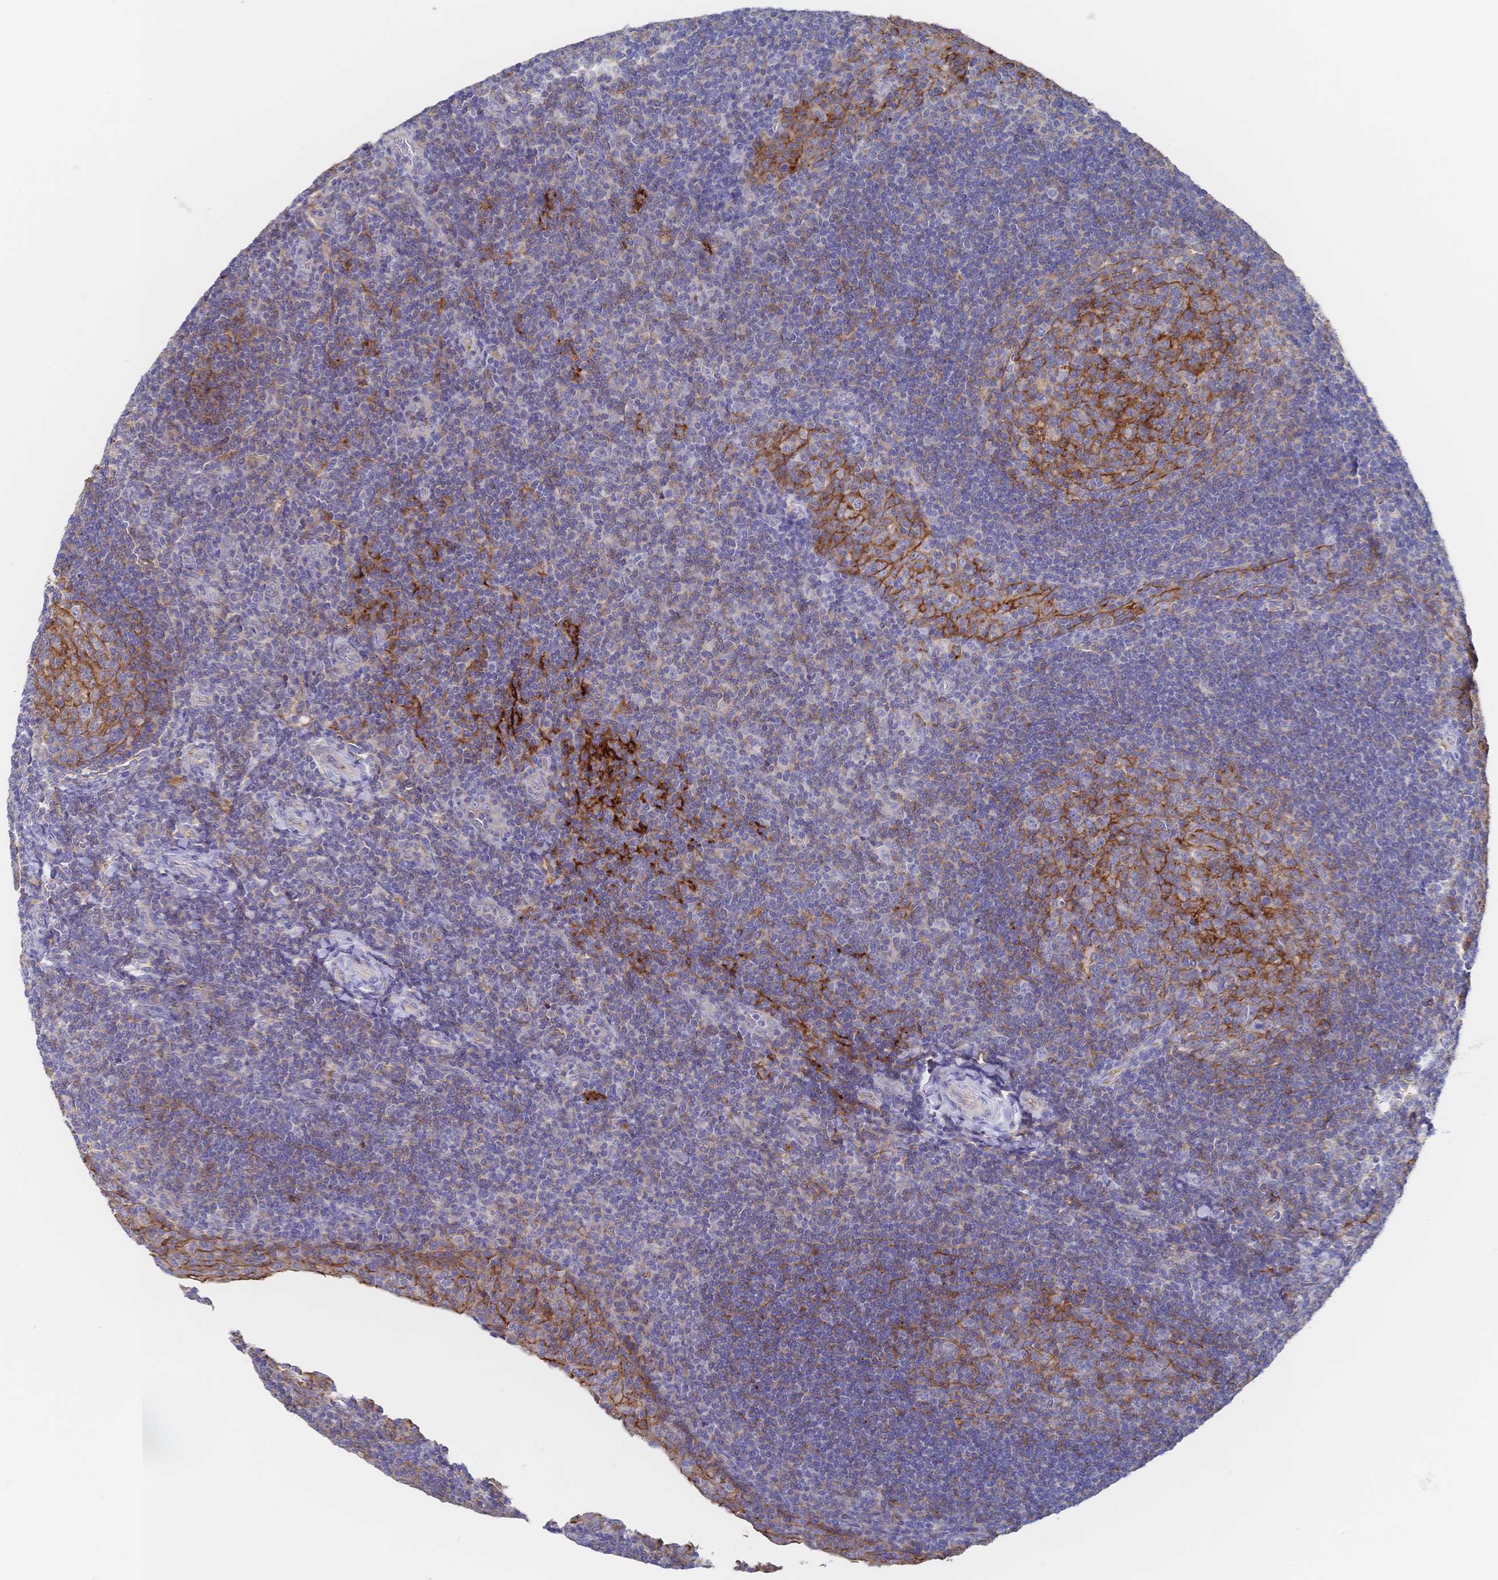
{"staining": {"intensity": "moderate", "quantity": "25%-75%", "location": "cytoplasmic/membranous"}, "tissue": "tonsil", "cell_type": "Germinal center cells", "image_type": "normal", "snomed": [{"axis": "morphology", "description": "Normal tissue, NOS"}, {"axis": "topography", "description": "Tonsil"}], "caption": "There is medium levels of moderate cytoplasmic/membranous staining in germinal center cells of normal tonsil, as demonstrated by immunohistochemical staining (brown color).", "gene": "F11R", "patient": {"sex": "male", "age": 17}}